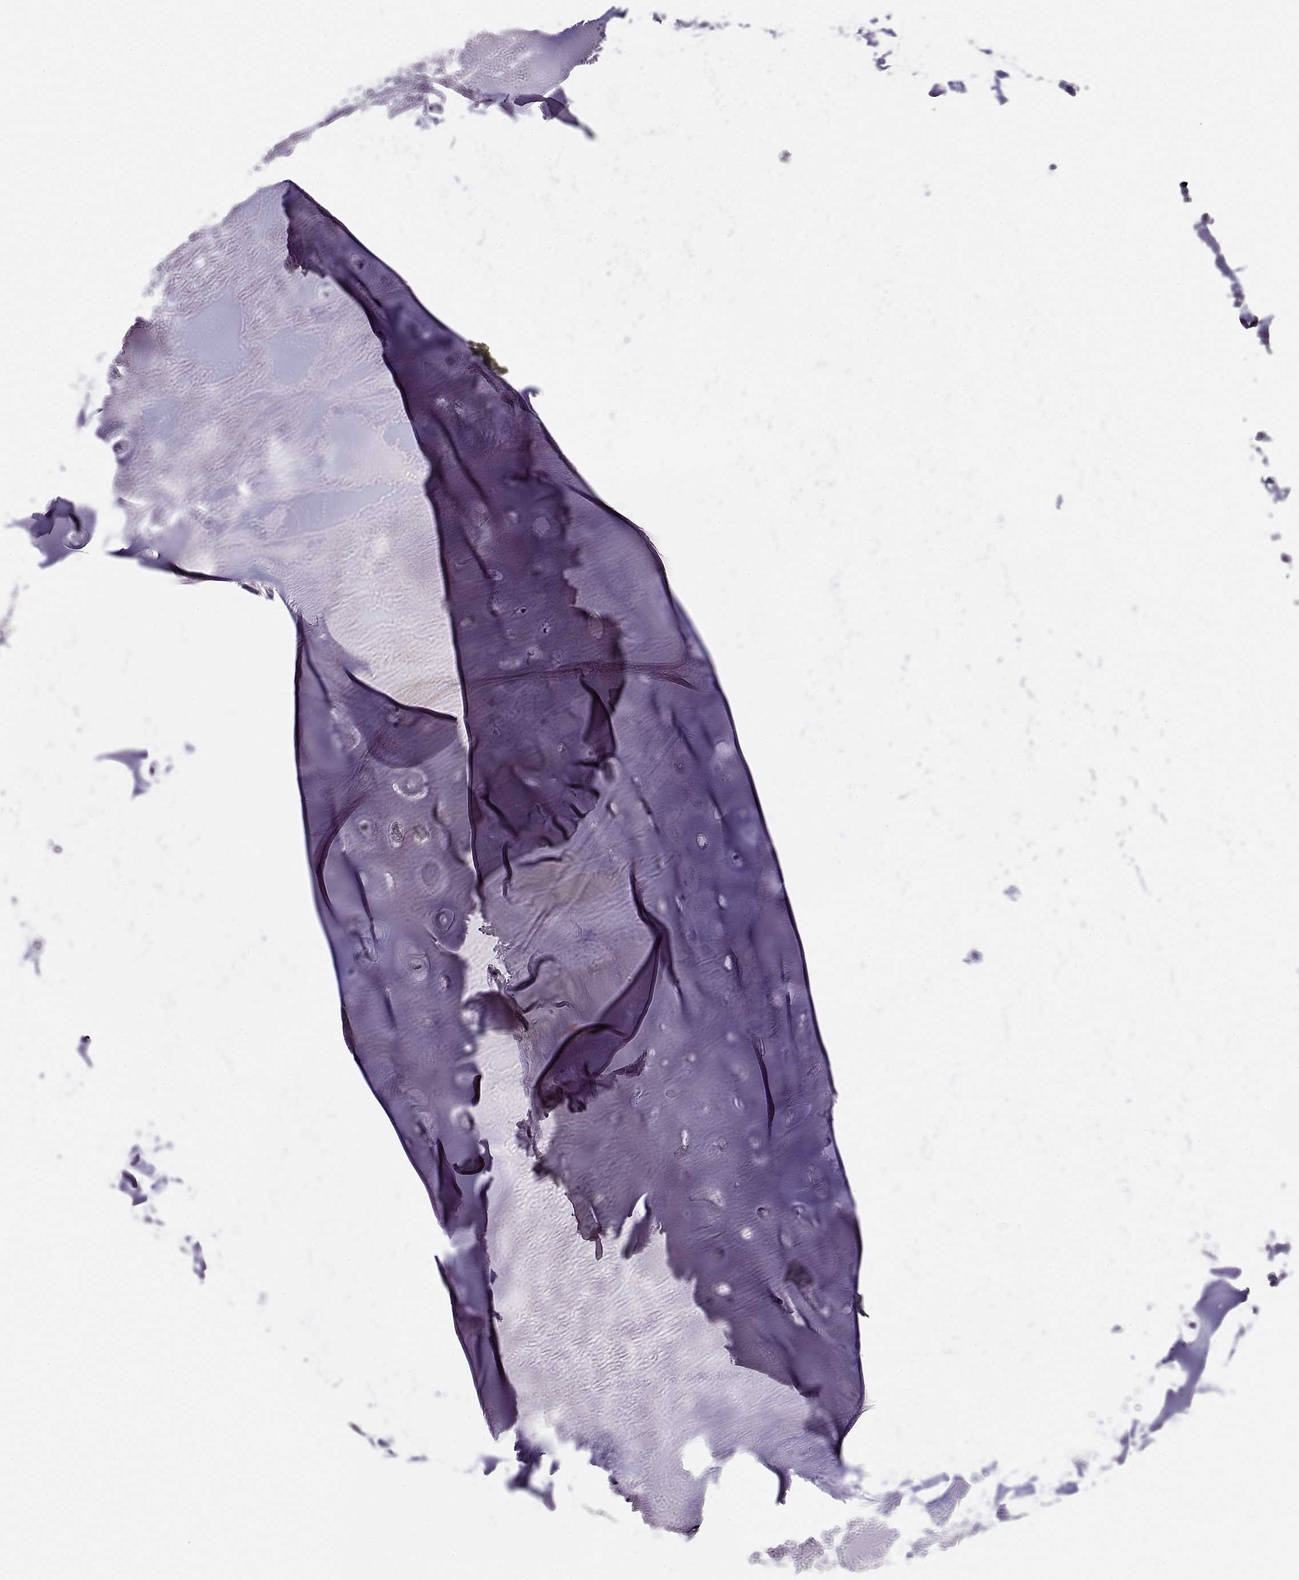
{"staining": {"intensity": "negative", "quantity": "none", "location": "none"}, "tissue": "adipose tissue", "cell_type": "Adipocytes", "image_type": "normal", "snomed": [{"axis": "morphology", "description": "Normal tissue, NOS"}, {"axis": "morphology", "description": "Squamous cell carcinoma, NOS"}, {"axis": "topography", "description": "Cartilage tissue"}, {"axis": "topography", "description": "Lung"}], "caption": "The micrograph displays no staining of adipocytes in unremarkable adipose tissue. (DAB IHC with hematoxylin counter stain).", "gene": "ACTN2", "patient": {"sex": "male", "age": 66}}